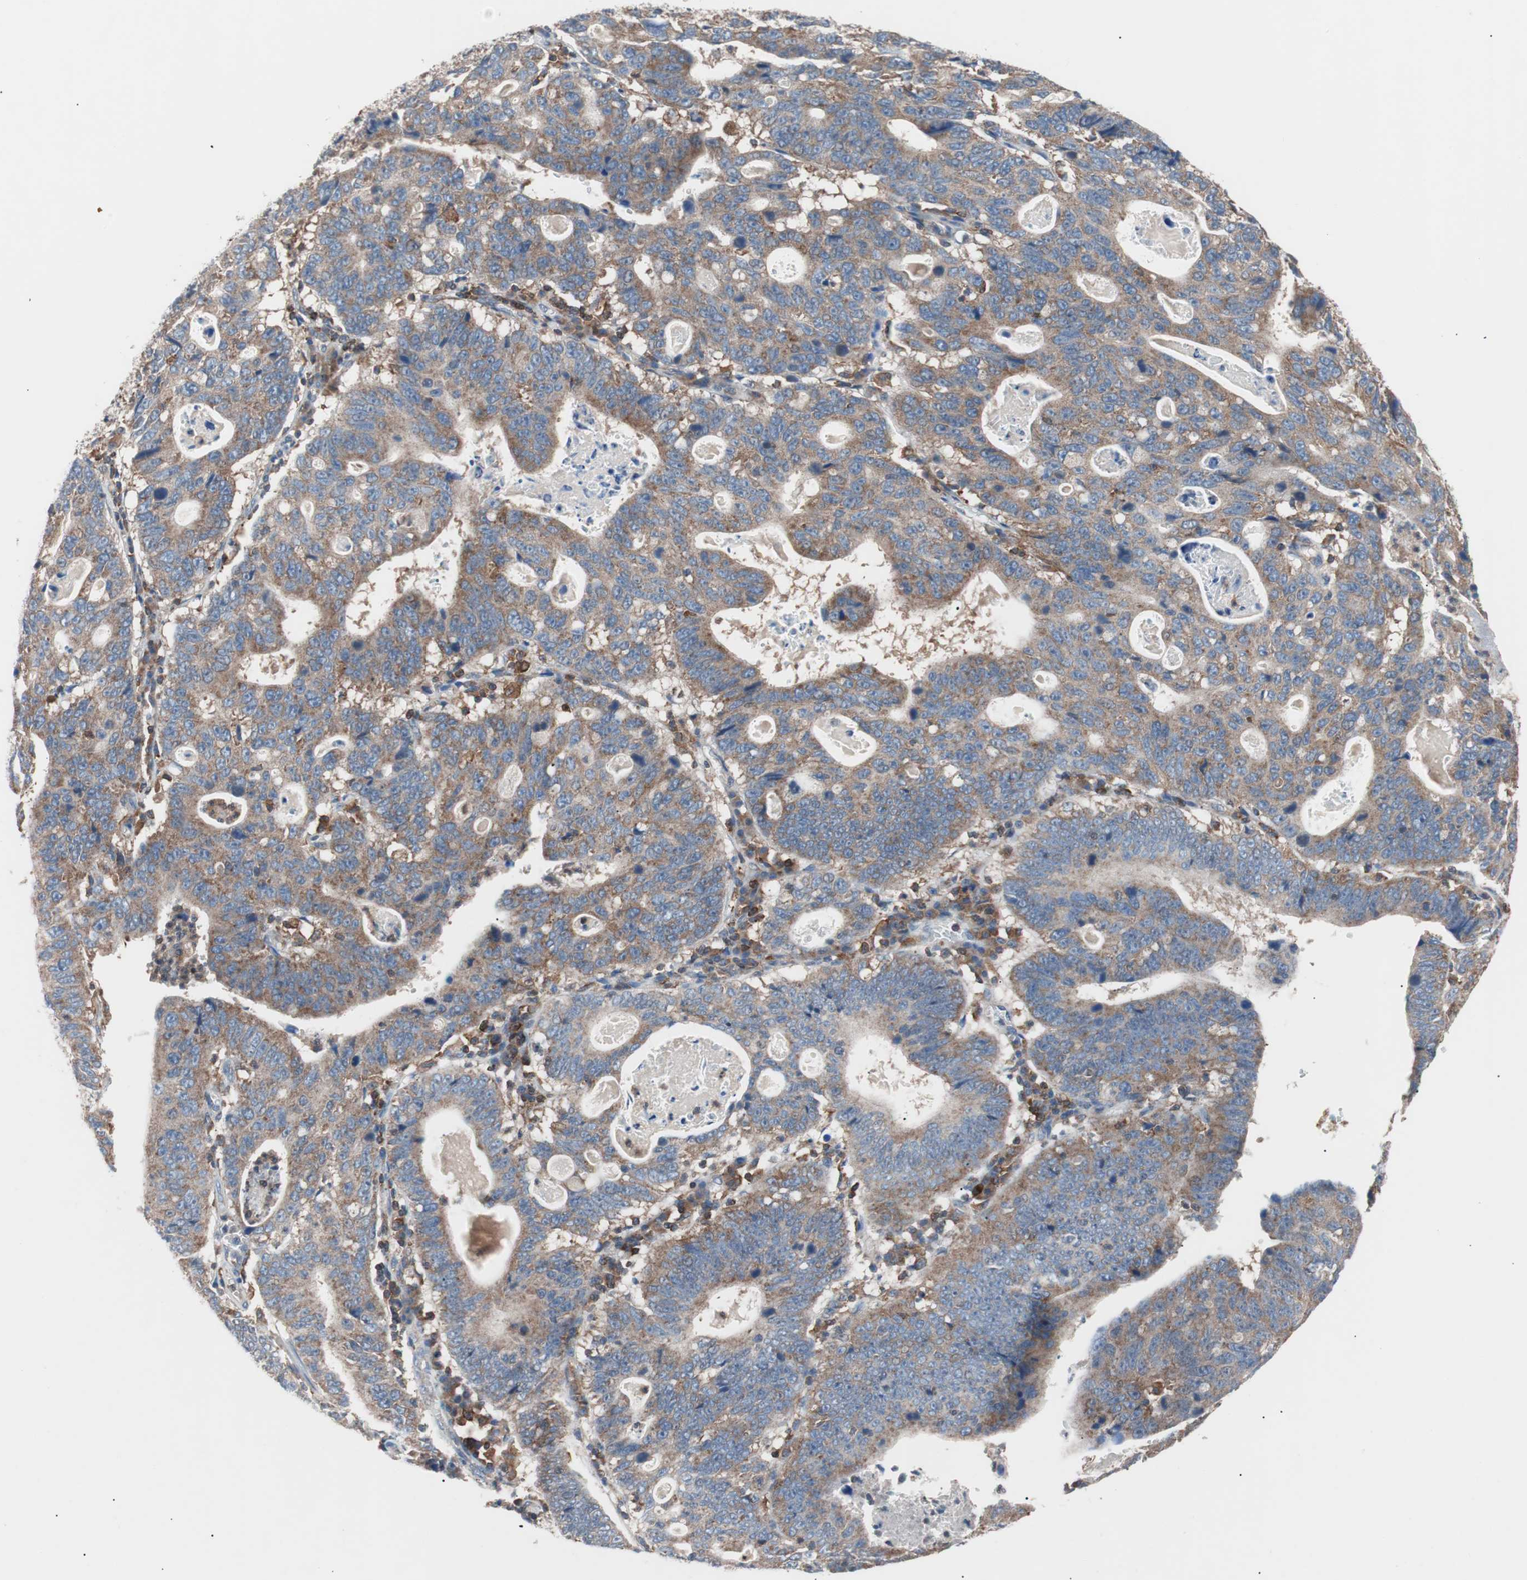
{"staining": {"intensity": "moderate", "quantity": ">75%", "location": "cytoplasmic/membranous"}, "tissue": "stomach cancer", "cell_type": "Tumor cells", "image_type": "cancer", "snomed": [{"axis": "morphology", "description": "Adenocarcinoma, NOS"}, {"axis": "topography", "description": "Stomach"}], "caption": "IHC (DAB (3,3'-diaminobenzidine)) staining of adenocarcinoma (stomach) shows moderate cytoplasmic/membranous protein positivity in about >75% of tumor cells.", "gene": "PIK3R1", "patient": {"sex": "male", "age": 59}}